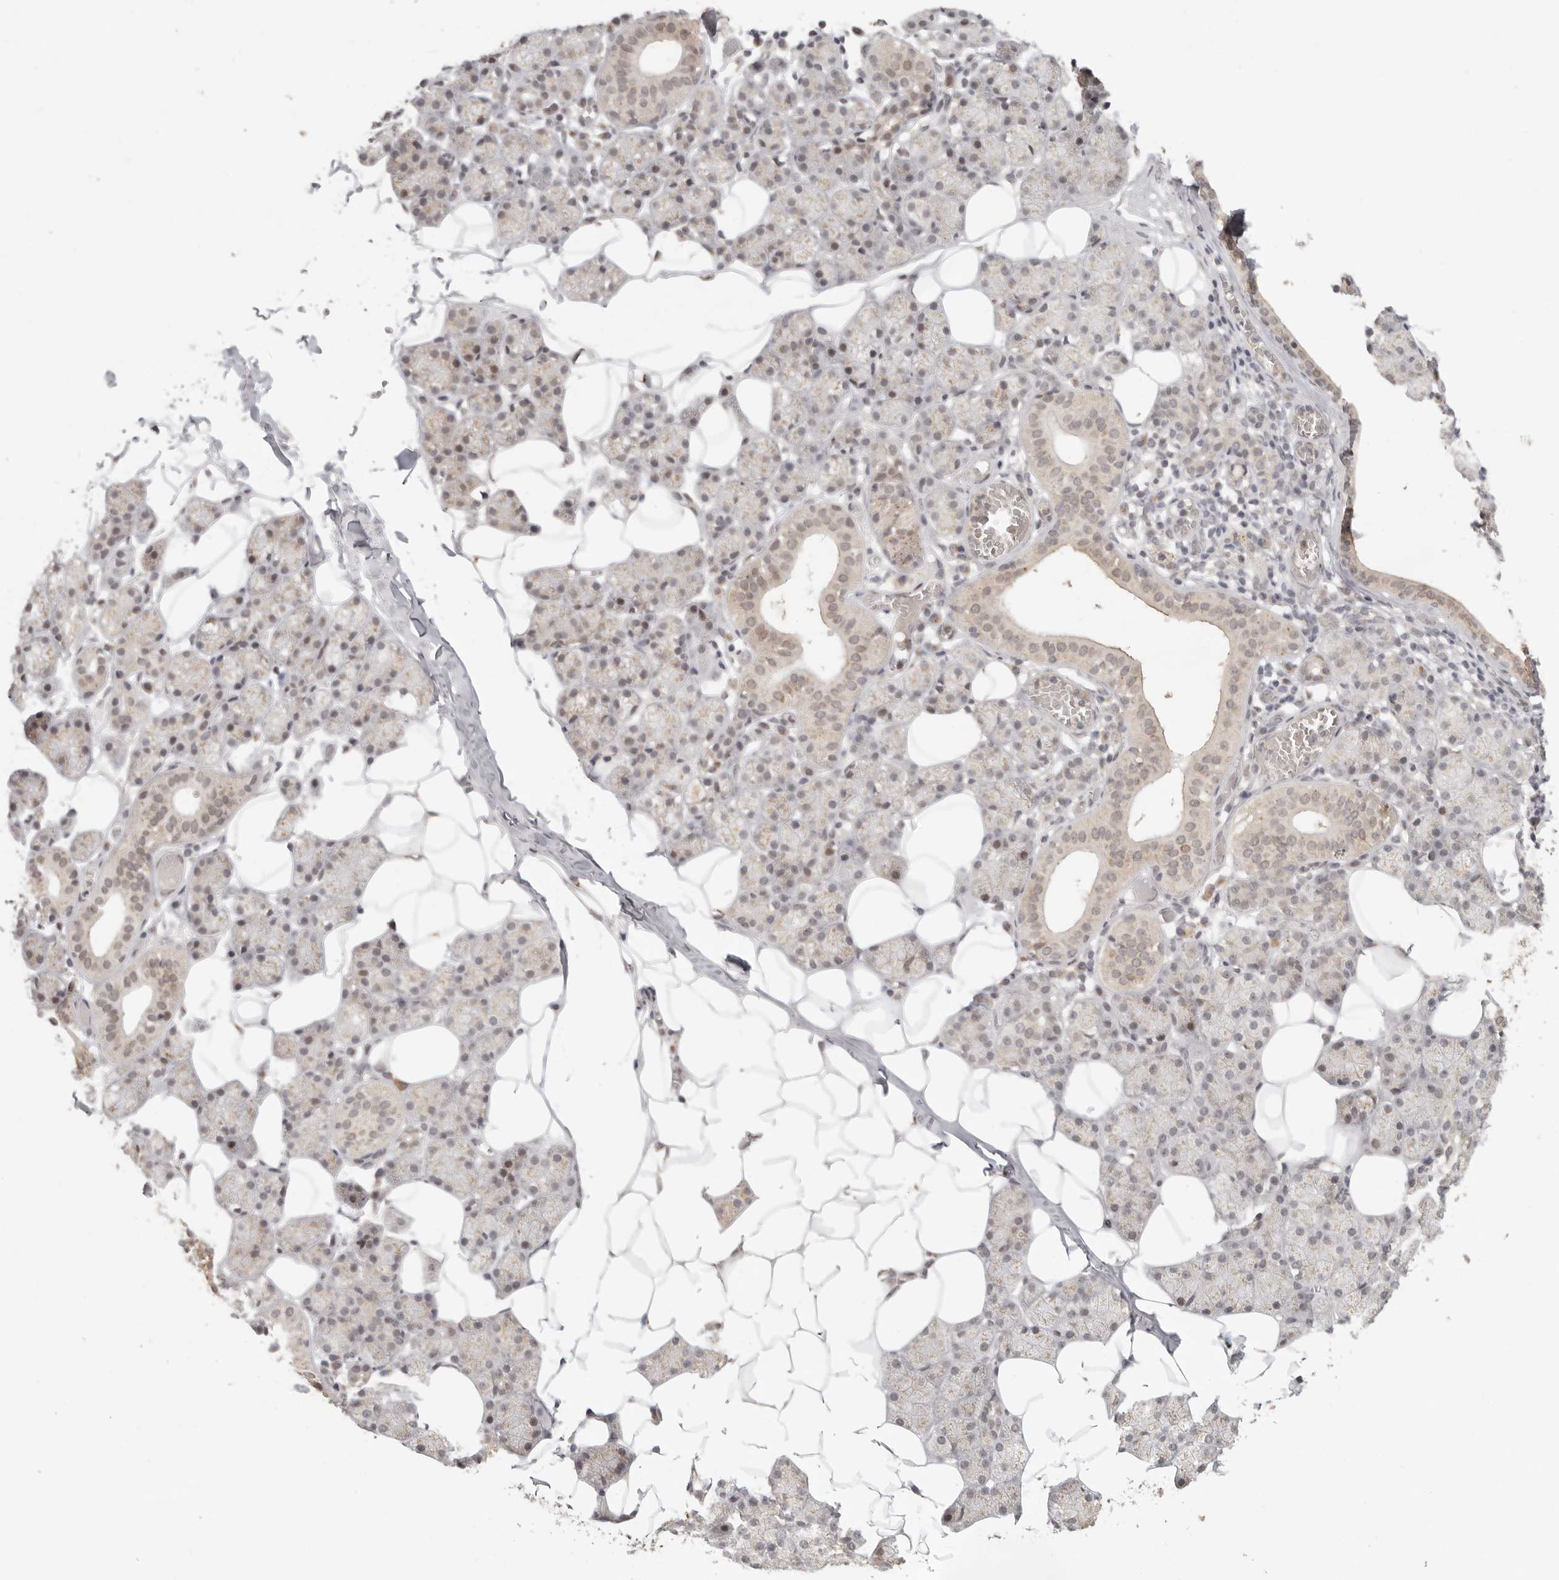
{"staining": {"intensity": "moderate", "quantity": "25%-75%", "location": "cytoplasmic/membranous,nuclear"}, "tissue": "salivary gland", "cell_type": "Glandular cells", "image_type": "normal", "snomed": [{"axis": "morphology", "description": "Normal tissue, NOS"}, {"axis": "topography", "description": "Salivary gland"}], "caption": "This is a photomicrograph of IHC staining of benign salivary gland, which shows moderate expression in the cytoplasmic/membranous,nuclear of glandular cells.", "gene": "LRRC75A", "patient": {"sex": "female", "age": 33}}